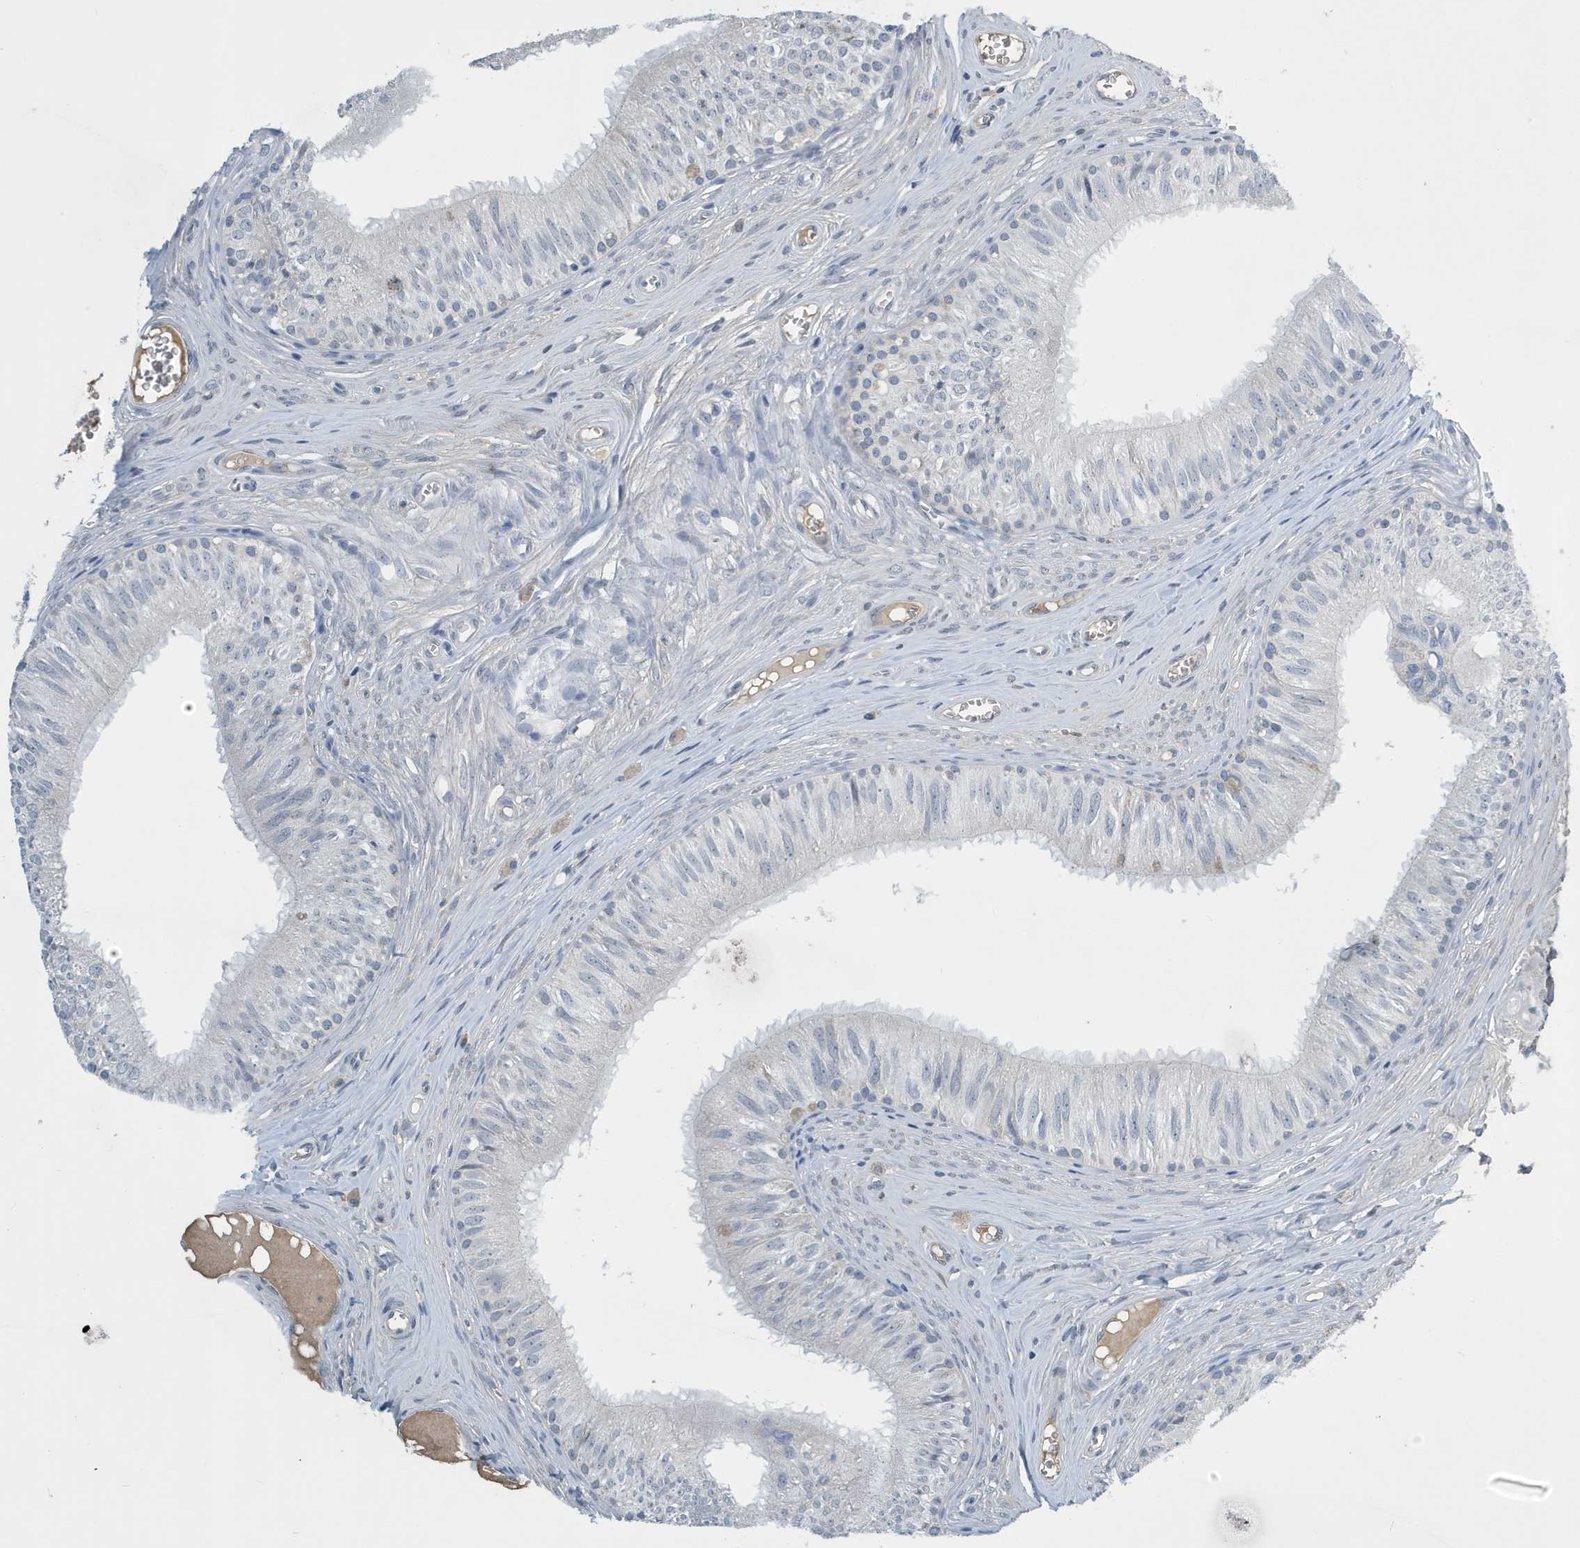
{"staining": {"intensity": "negative", "quantity": "none", "location": "none"}, "tissue": "epididymis", "cell_type": "Glandular cells", "image_type": "normal", "snomed": [{"axis": "morphology", "description": "Normal tissue, NOS"}, {"axis": "topography", "description": "Epididymis"}], "caption": "Image shows no protein positivity in glandular cells of unremarkable epididymis. The staining is performed using DAB (3,3'-diaminobenzidine) brown chromogen with nuclei counter-stained in using hematoxylin.", "gene": "UGT2B4", "patient": {"sex": "male", "age": 46}}